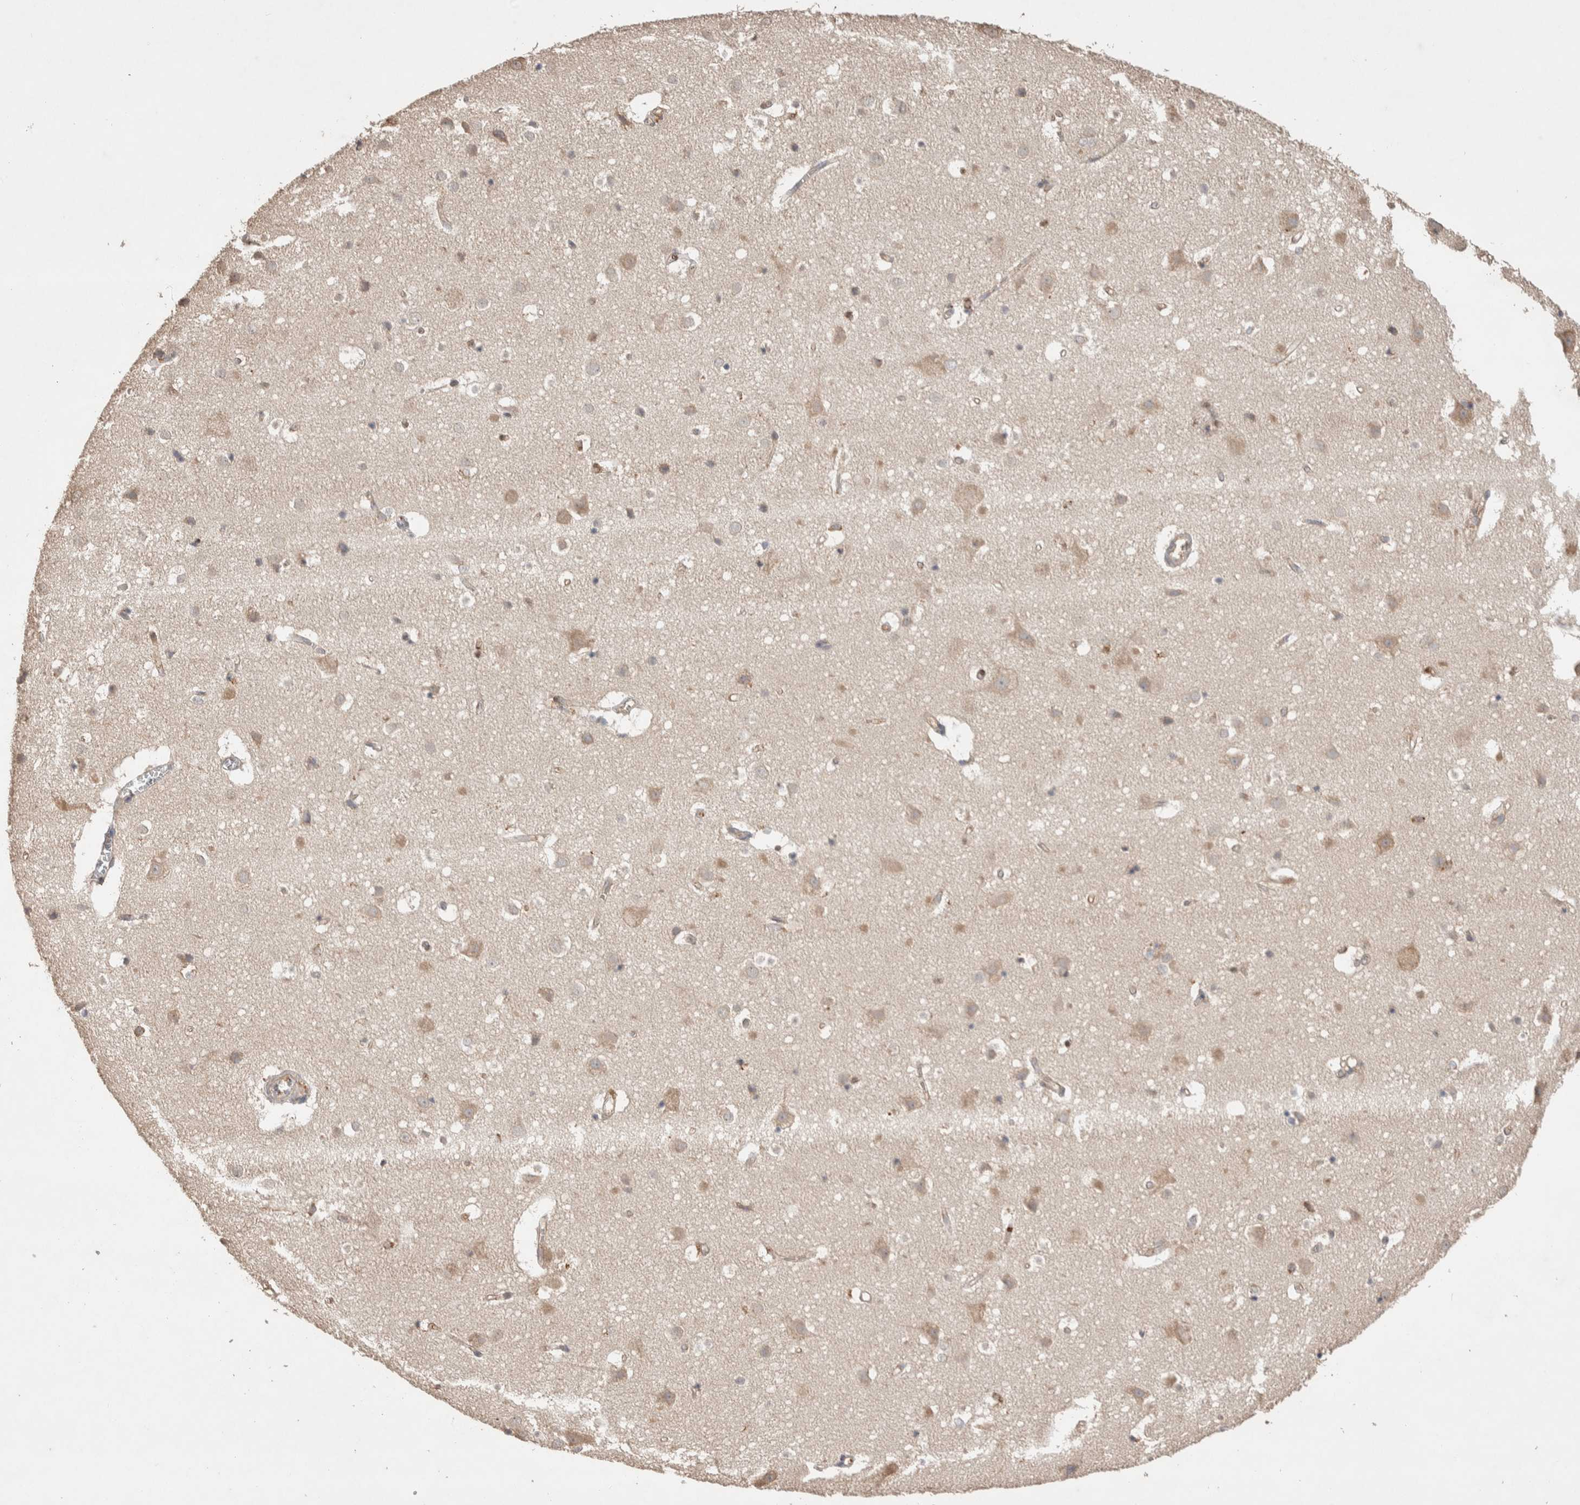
{"staining": {"intensity": "weak", "quantity": ">75%", "location": "cytoplasmic/membranous"}, "tissue": "cerebral cortex", "cell_type": "Endothelial cells", "image_type": "normal", "snomed": [{"axis": "morphology", "description": "Normal tissue, NOS"}, {"axis": "topography", "description": "Cerebral cortex"}], "caption": "Immunohistochemical staining of unremarkable cerebral cortex demonstrates low levels of weak cytoplasmic/membranous expression in about >75% of endothelial cells.", "gene": "DEPTOR", "patient": {"sex": "male", "age": 54}}